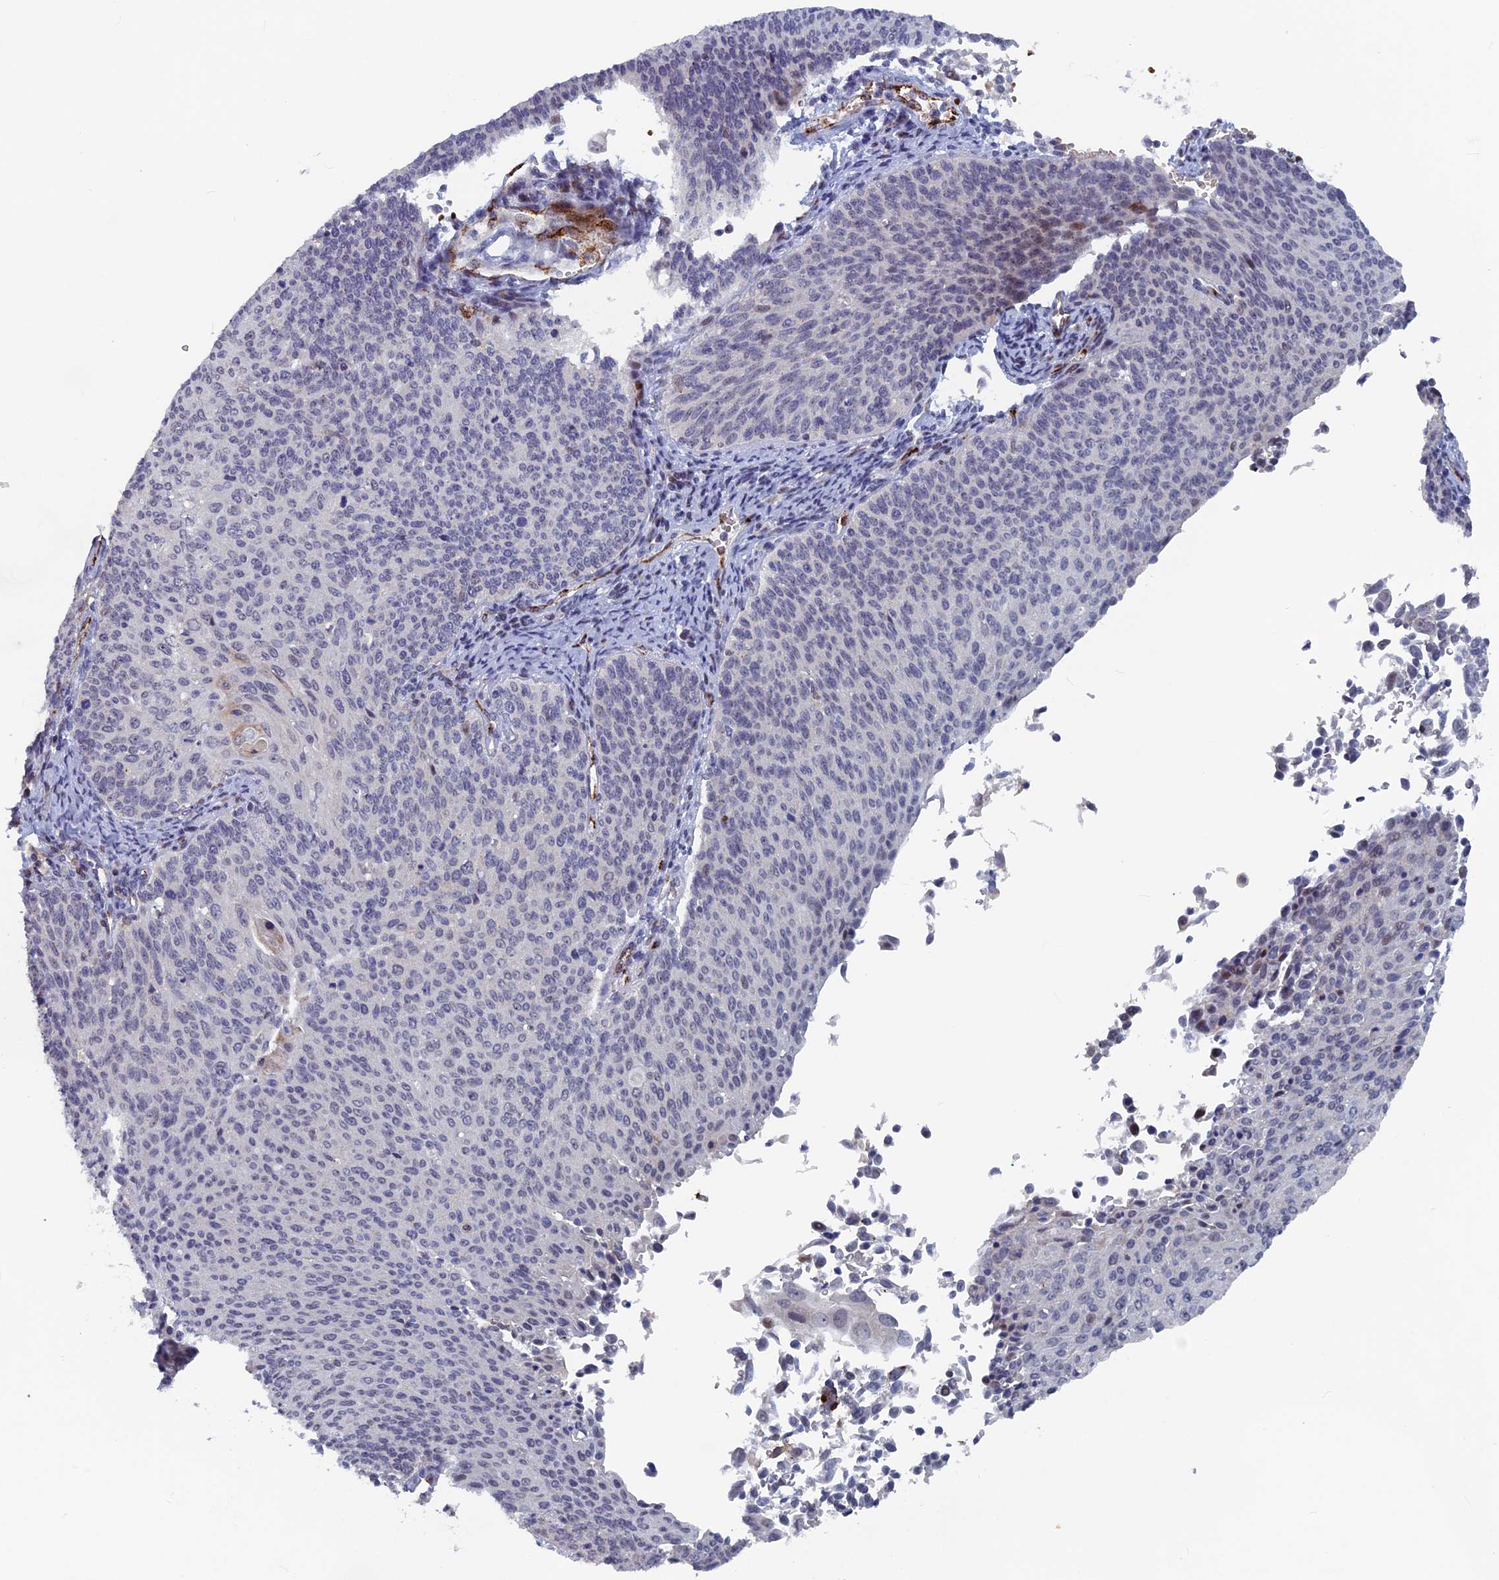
{"staining": {"intensity": "moderate", "quantity": "<25%", "location": "nuclear"}, "tissue": "cervical cancer", "cell_type": "Tumor cells", "image_type": "cancer", "snomed": [{"axis": "morphology", "description": "Squamous cell carcinoma, NOS"}, {"axis": "topography", "description": "Cervix"}], "caption": "Protein staining of cervical squamous cell carcinoma tissue exhibits moderate nuclear staining in approximately <25% of tumor cells. The staining was performed using DAB, with brown indicating positive protein expression. Nuclei are stained blue with hematoxylin.", "gene": "SH3D21", "patient": {"sex": "female", "age": 55}}